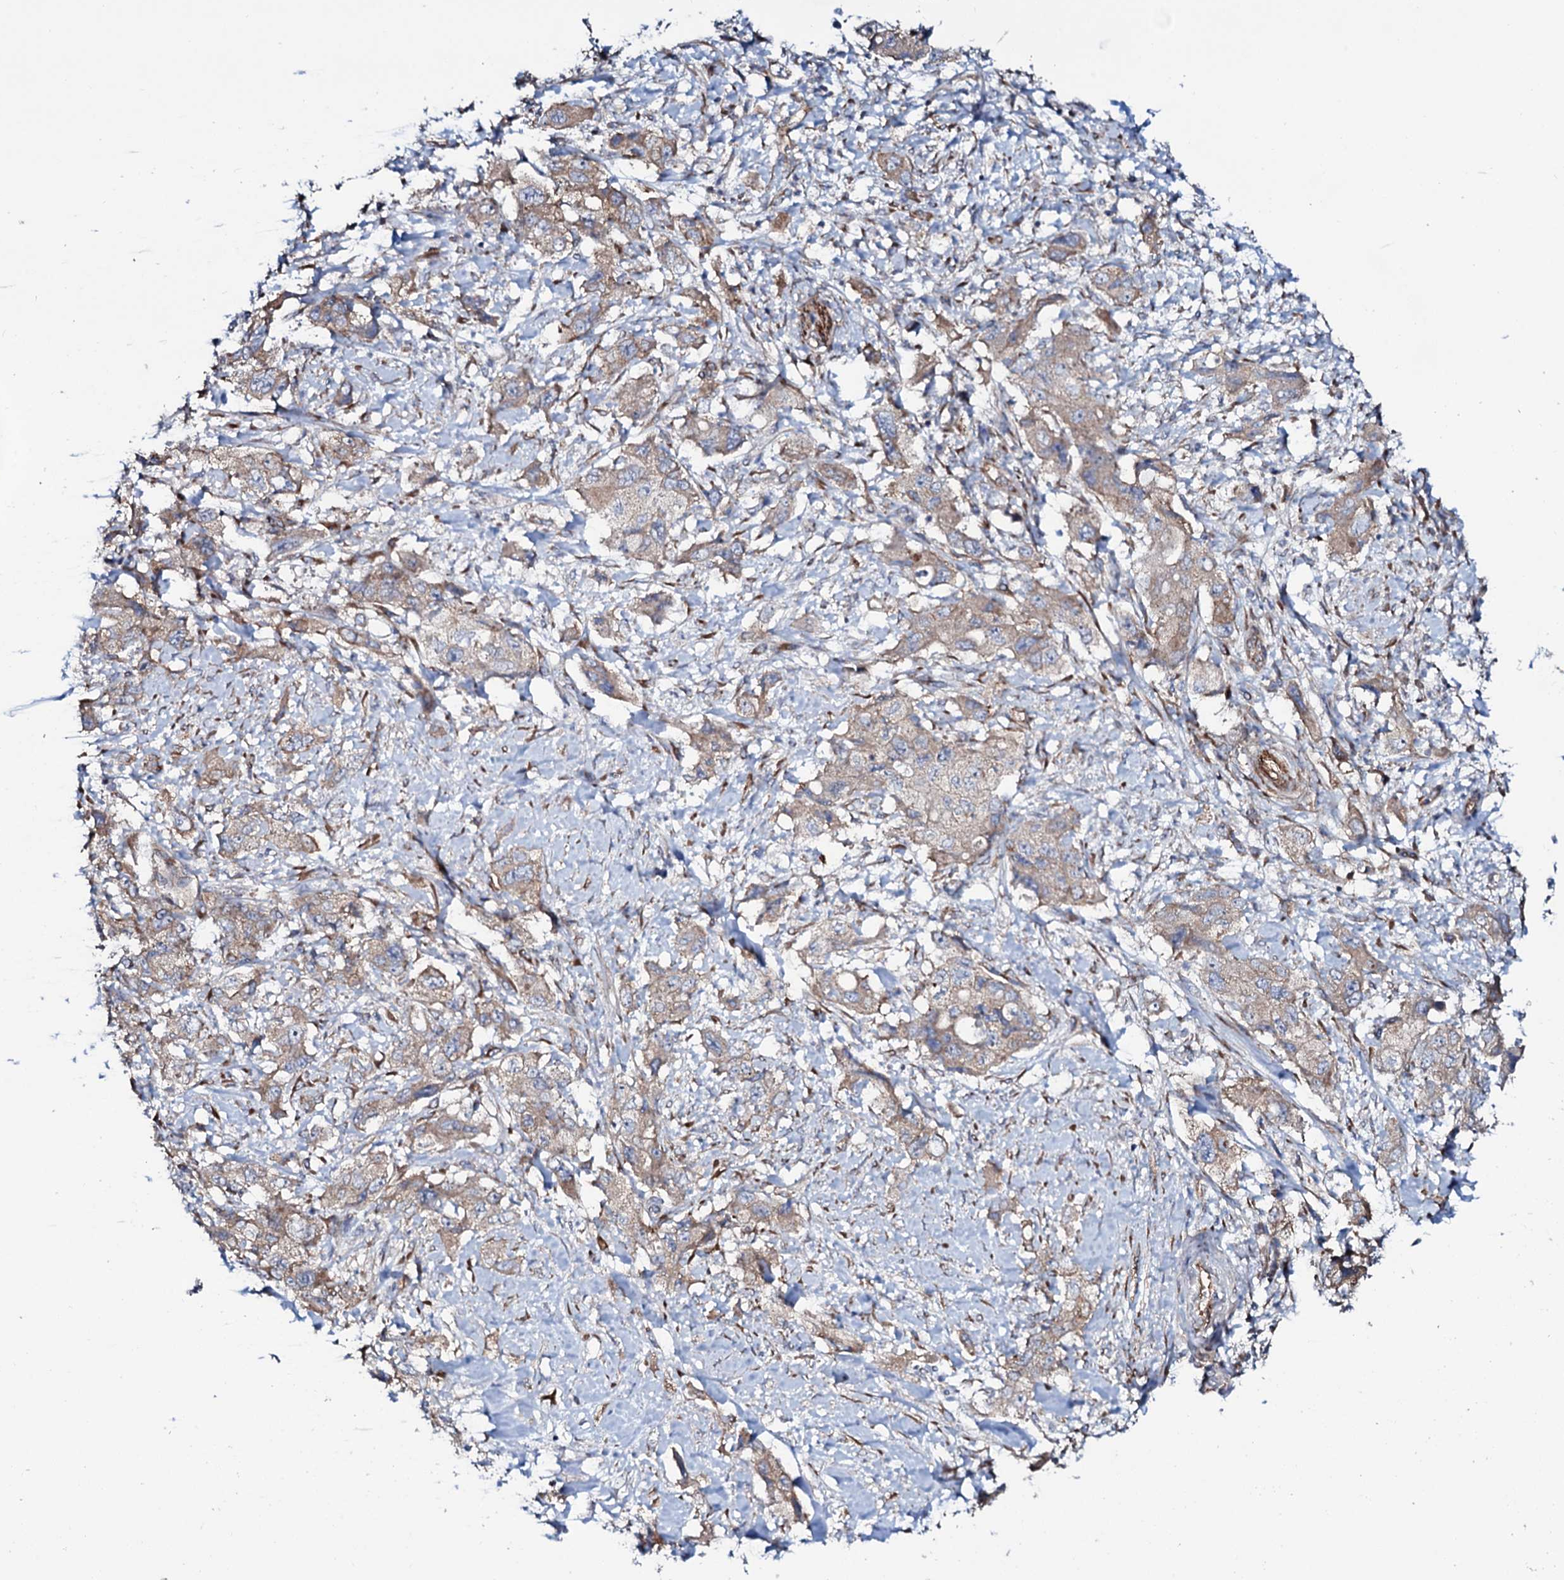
{"staining": {"intensity": "moderate", "quantity": "25%-75%", "location": "cytoplasmic/membranous"}, "tissue": "pancreatic cancer", "cell_type": "Tumor cells", "image_type": "cancer", "snomed": [{"axis": "morphology", "description": "Adenocarcinoma, NOS"}, {"axis": "topography", "description": "Pancreas"}], "caption": "Brown immunohistochemical staining in human pancreatic adenocarcinoma reveals moderate cytoplasmic/membranous staining in about 25%-75% of tumor cells.", "gene": "STARD13", "patient": {"sex": "female", "age": 73}}